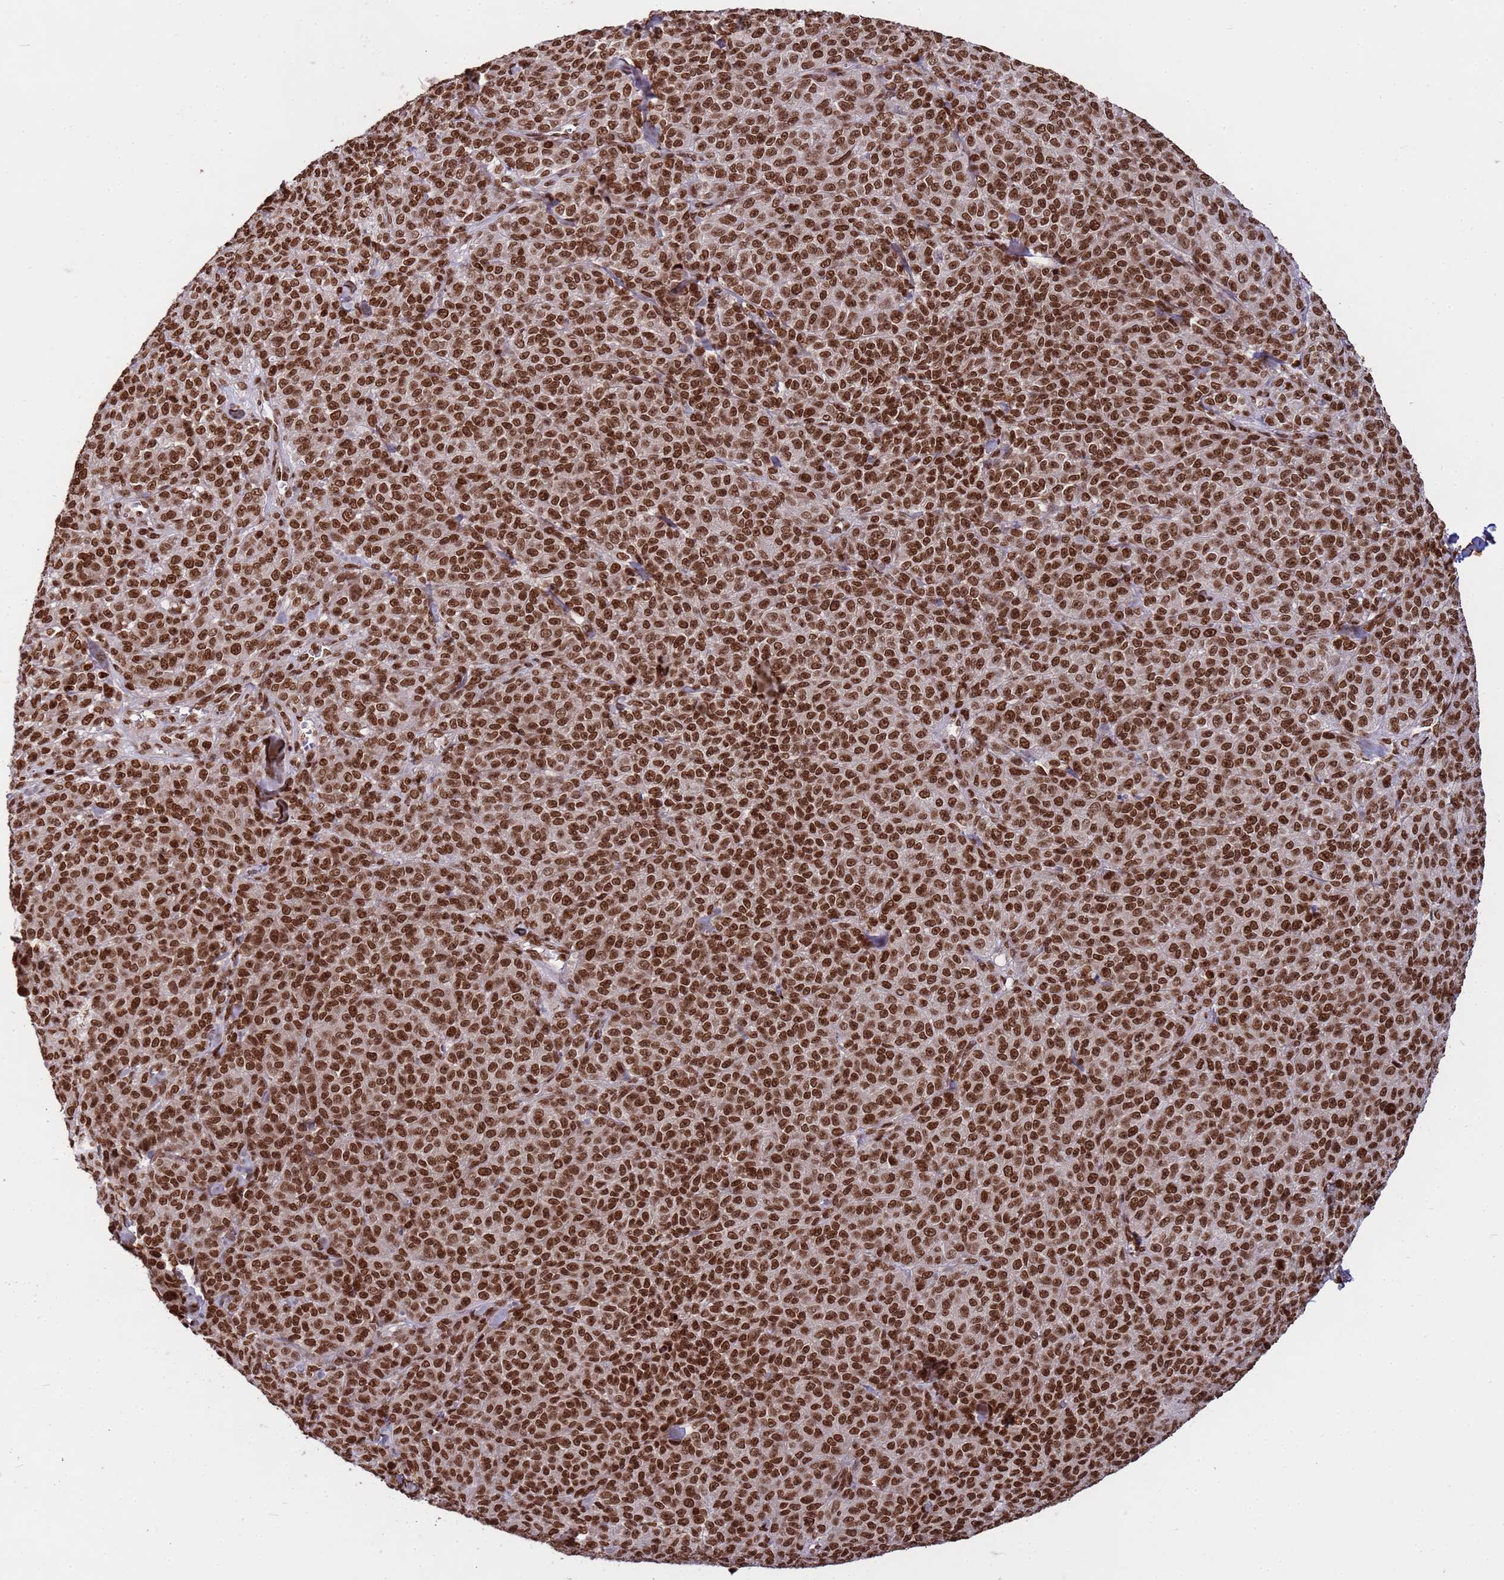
{"staining": {"intensity": "strong", "quantity": ">75%", "location": "nuclear"}, "tissue": "melanoma", "cell_type": "Tumor cells", "image_type": "cancer", "snomed": [{"axis": "morphology", "description": "Normal tissue, NOS"}, {"axis": "morphology", "description": "Malignant melanoma, NOS"}, {"axis": "topography", "description": "Skin"}], "caption": "Immunohistochemistry (DAB (3,3'-diaminobenzidine)) staining of malignant melanoma exhibits strong nuclear protein positivity in about >75% of tumor cells.", "gene": "H3-3B", "patient": {"sex": "female", "age": 34}}